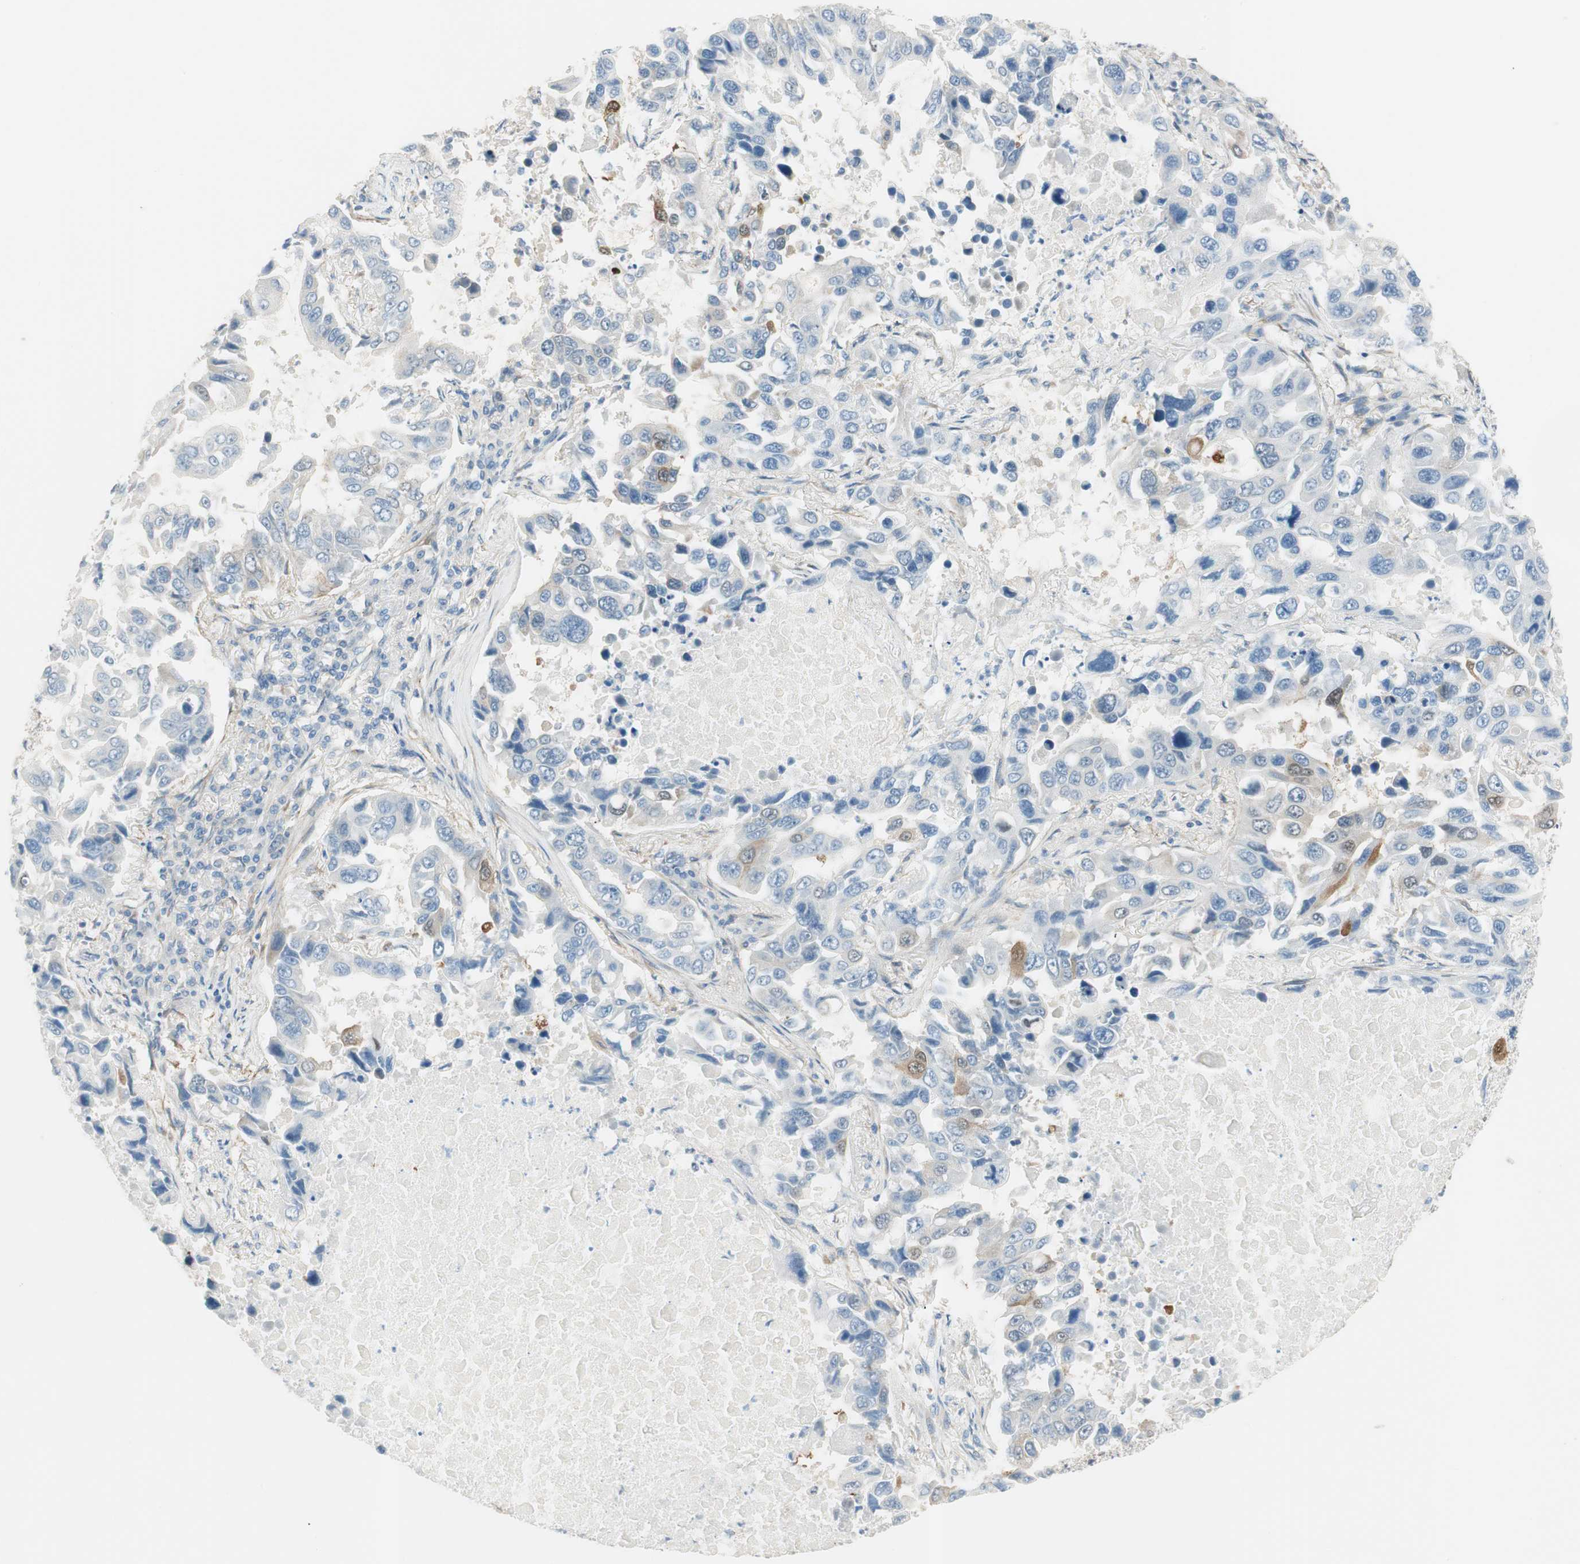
{"staining": {"intensity": "moderate", "quantity": "<25%", "location": "cytoplasmic/membranous,nuclear"}, "tissue": "lung cancer", "cell_type": "Tumor cells", "image_type": "cancer", "snomed": [{"axis": "morphology", "description": "Adenocarcinoma, NOS"}, {"axis": "topography", "description": "Lung"}], "caption": "The immunohistochemical stain highlights moderate cytoplasmic/membranous and nuclear expression in tumor cells of lung cancer (adenocarcinoma) tissue. (Brightfield microscopy of DAB IHC at high magnification).", "gene": "CDK3", "patient": {"sex": "male", "age": 64}}